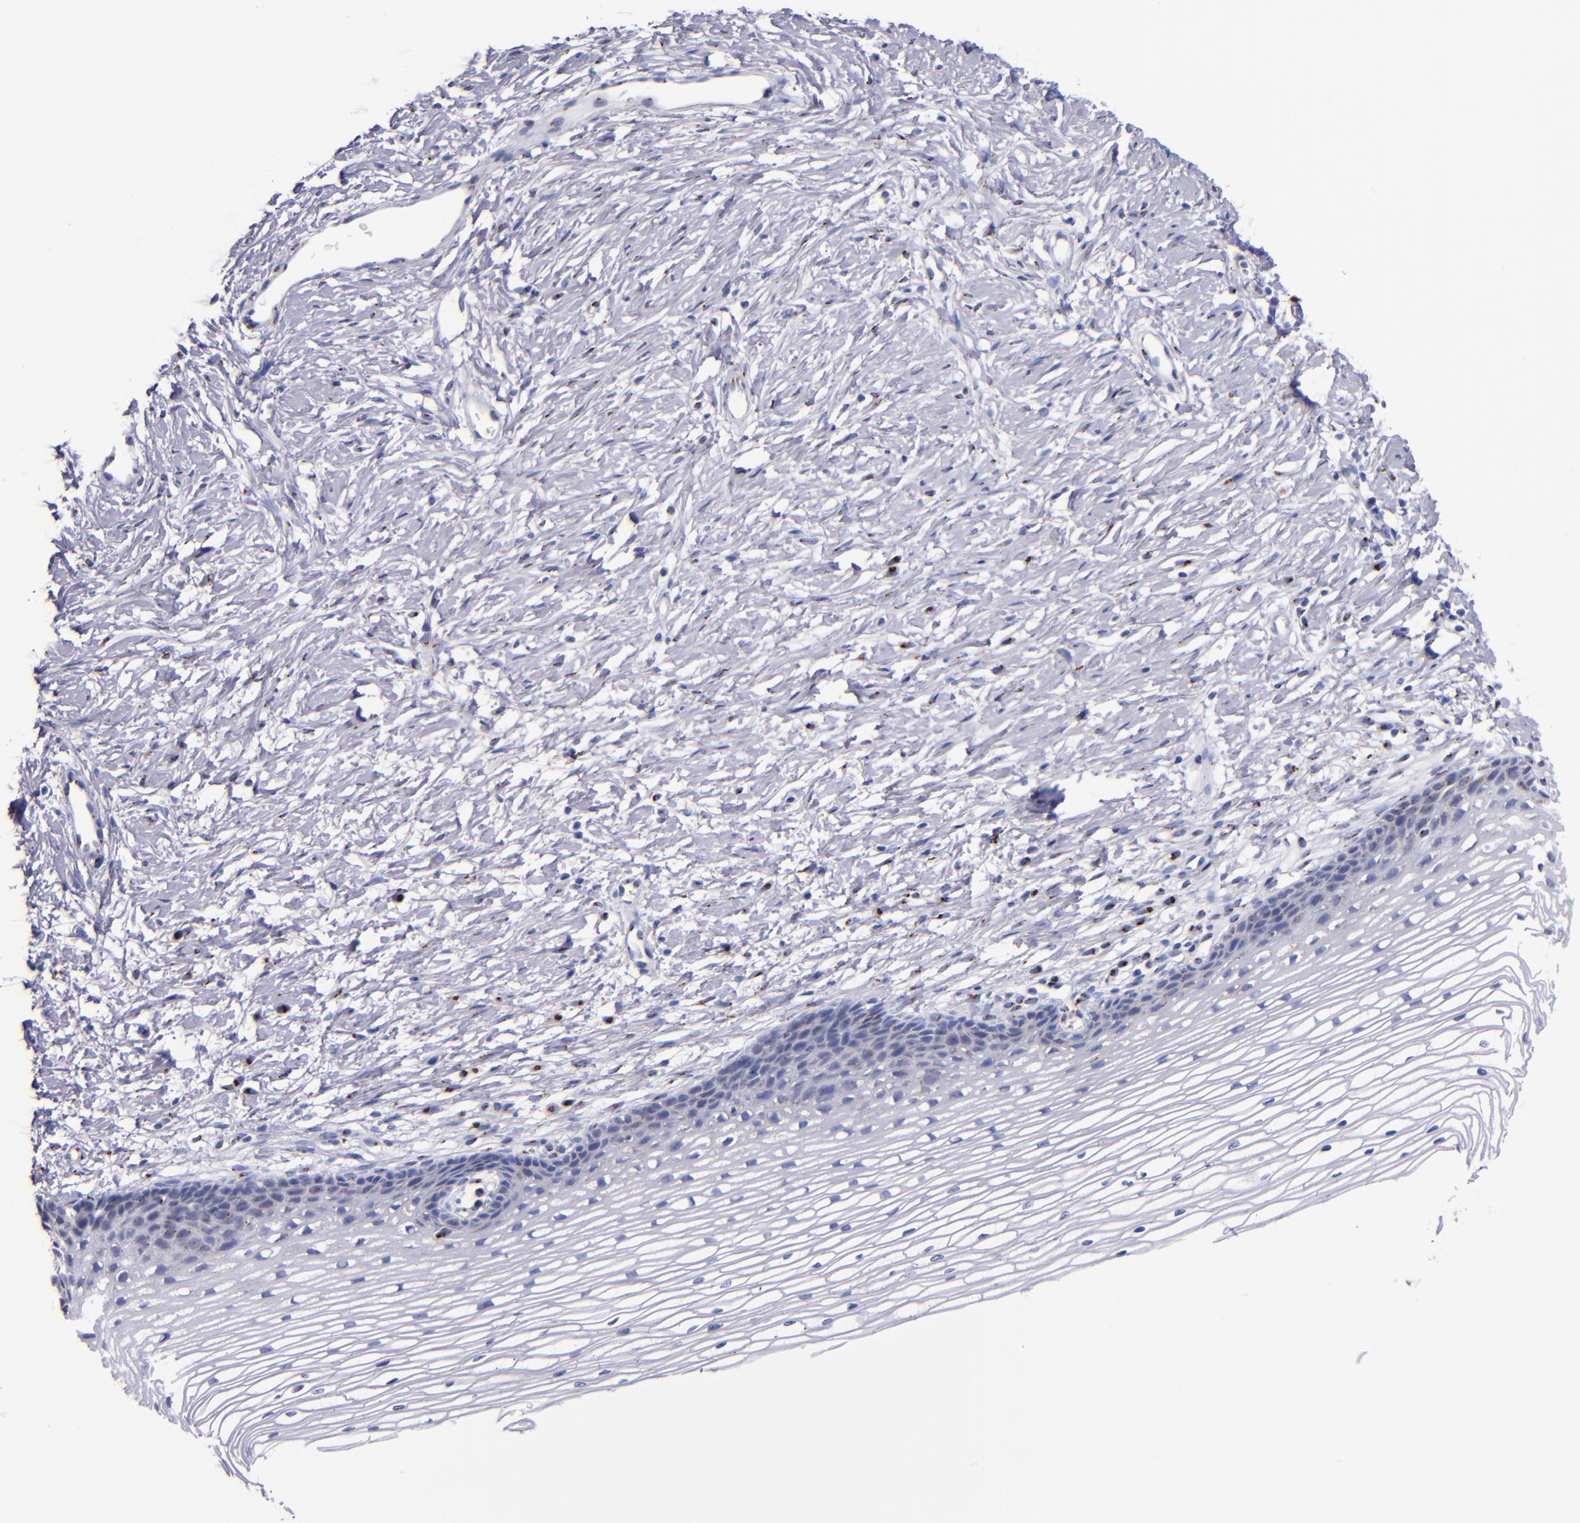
{"staining": {"intensity": "moderate", "quantity": ">75%", "location": "cytoplasmic/membranous"}, "tissue": "cervix", "cell_type": "Glandular cells", "image_type": "normal", "snomed": [{"axis": "morphology", "description": "Normal tissue, NOS"}, {"axis": "topography", "description": "Cervix"}], "caption": "This image exhibits immunohistochemistry staining of unremarkable human cervix, with medium moderate cytoplasmic/membranous staining in about >75% of glandular cells.", "gene": "GOLIM4", "patient": {"sex": "female", "age": 77}}